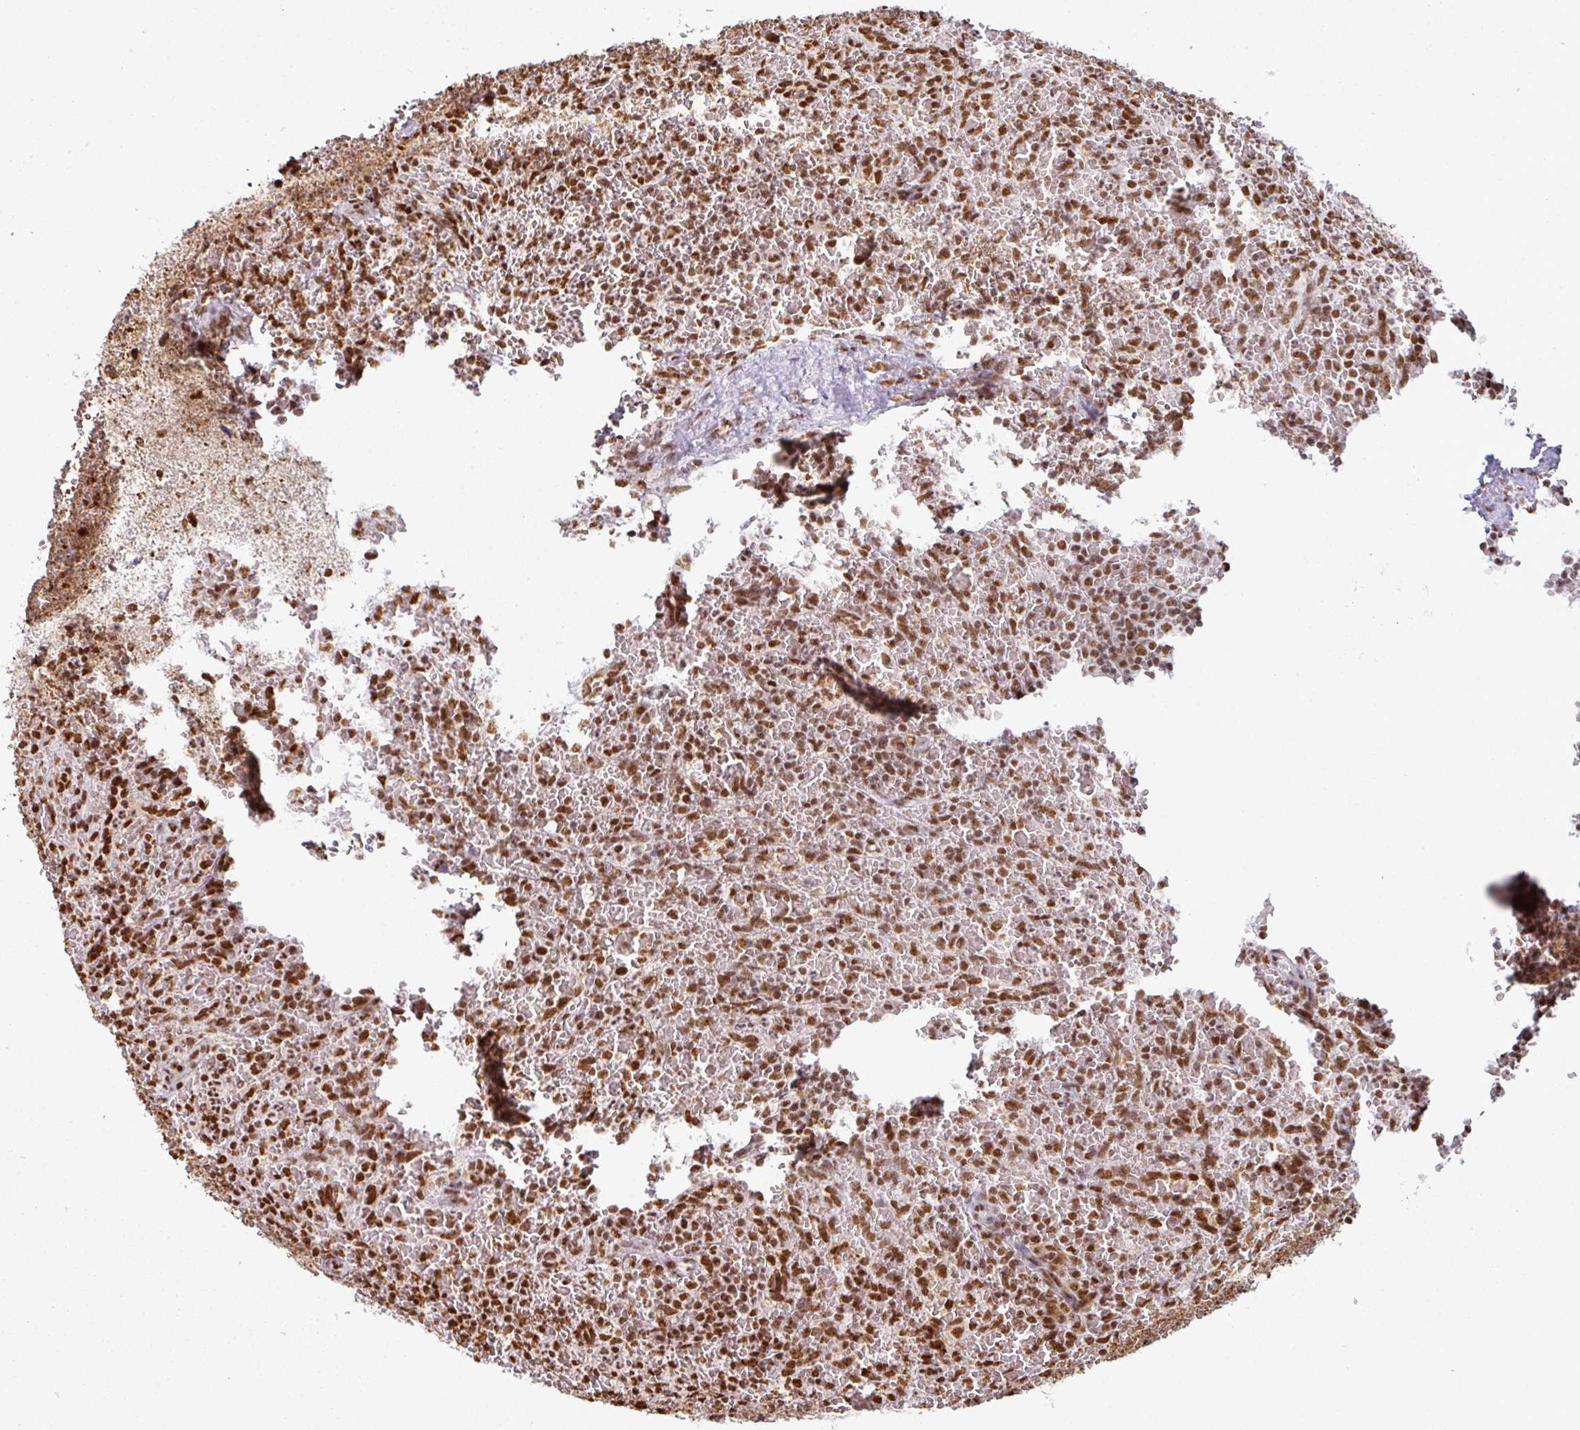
{"staining": {"intensity": "strong", "quantity": ">75%", "location": "nuclear"}, "tissue": "lymphoma", "cell_type": "Tumor cells", "image_type": "cancer", "snomed": [{"axis": "morphology", "description": "Malignant lymphoma, non-Hodgkin's type, Low grade"}, {"axis": "topography", "description": "Spleen"}], "caption": "Malignant lymphoma, non-Hodgkin's type (low-grade) stained with a brown dye displays strong nuclear positive positivity in about >75% of tumor cells.", "gene": "SIK3", "patient": {"sex": "female", "age": 64}}